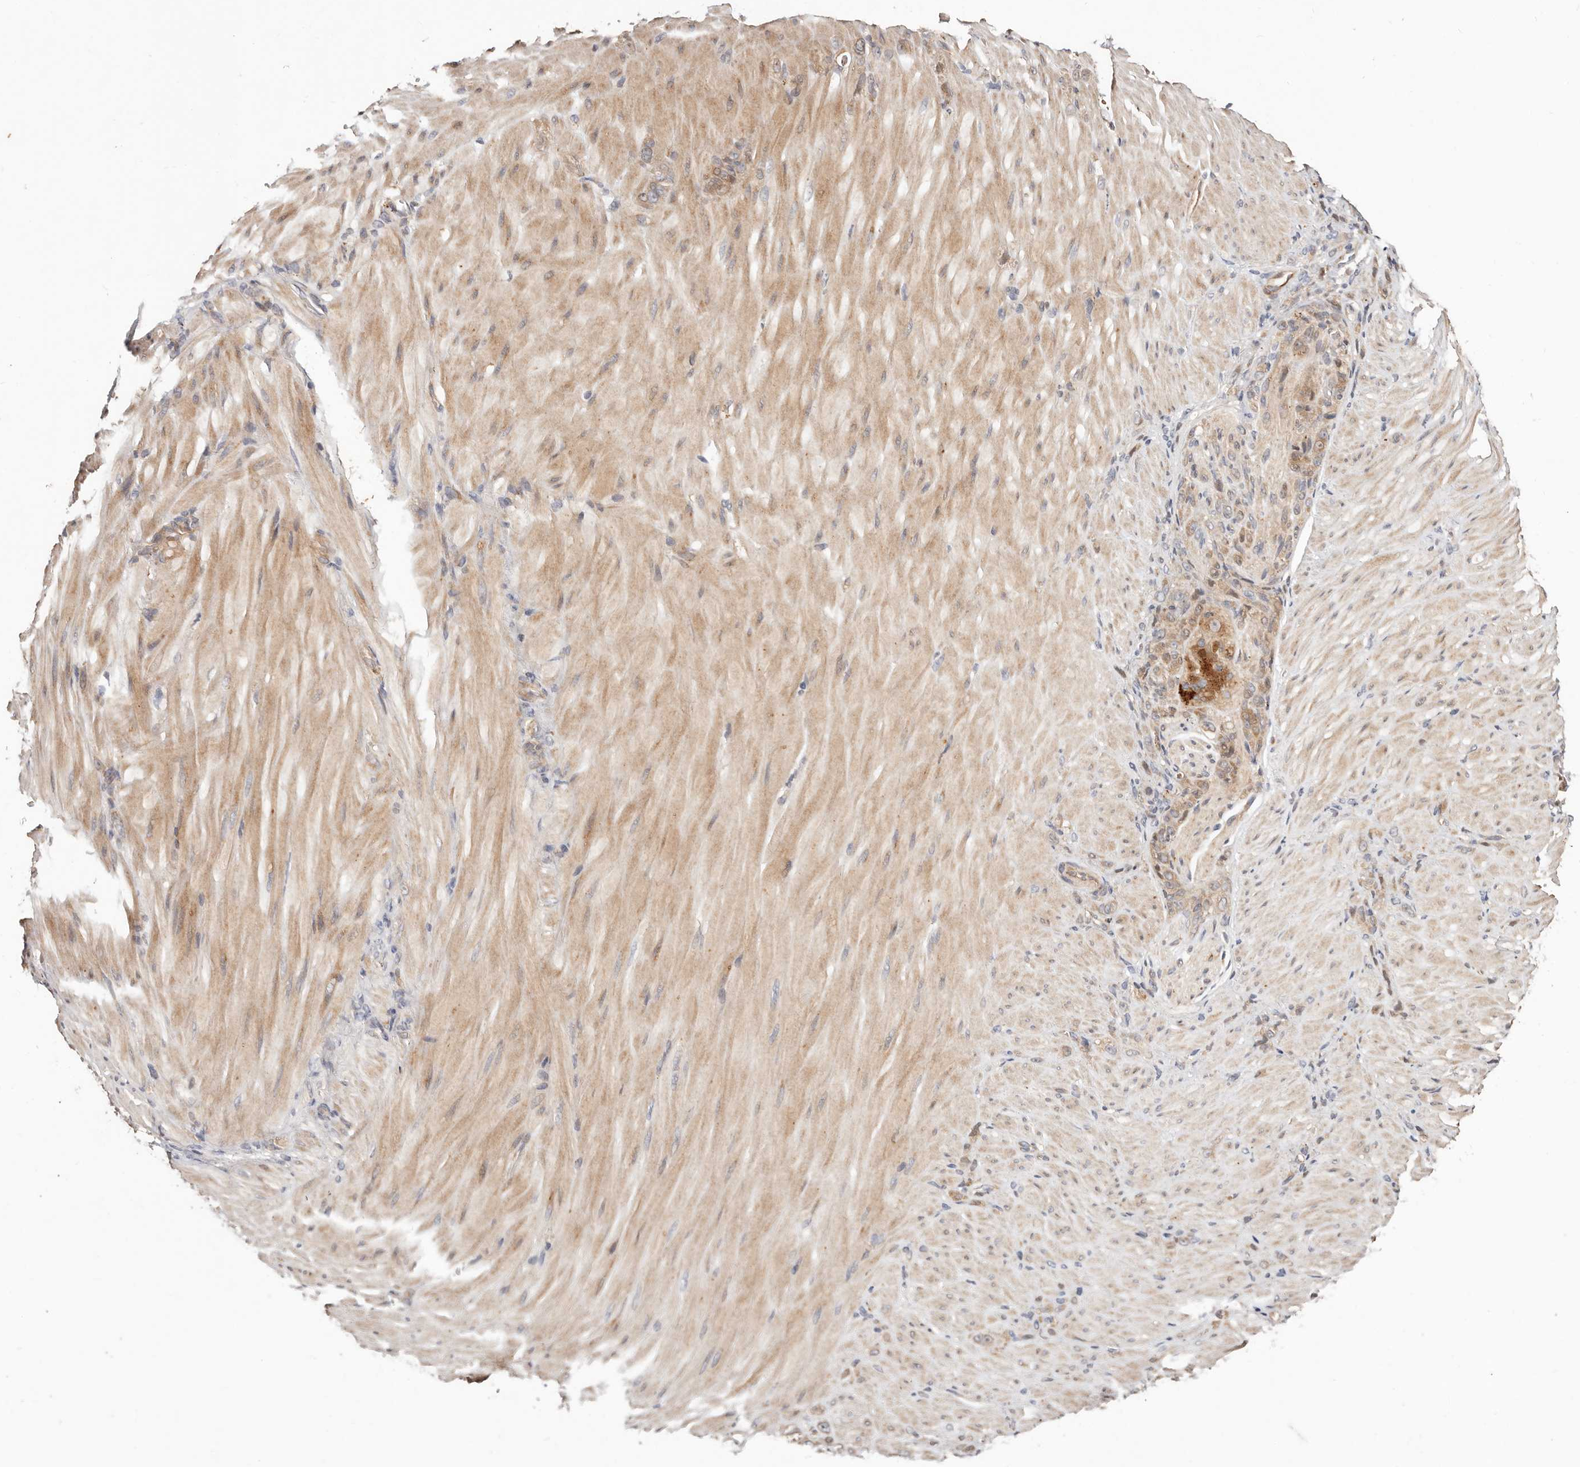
{"staining": {"intensity": "weak", "quantity": ">75%", "location": "cytoplasmic/membranous"}, "tissue": "stomach cancer", "cell_type": "Tumor cells", "image_type": "cancer", "snomed": [{"axis": "morphology", "description": "Normal tissue, NOS"}, {"axis": "morphology", "description": "Adenocarcinoma, NOS"}, {"axis": "topography", "description": "Stomach"}], "caption": "Protein expression analysis of human stomach adenocarcinoma reveals weak cytoplasmic/membranous expression in about >75% of tumor cells.", "gene": "USP33", "patient": {"sex": "male", "age": 82}}